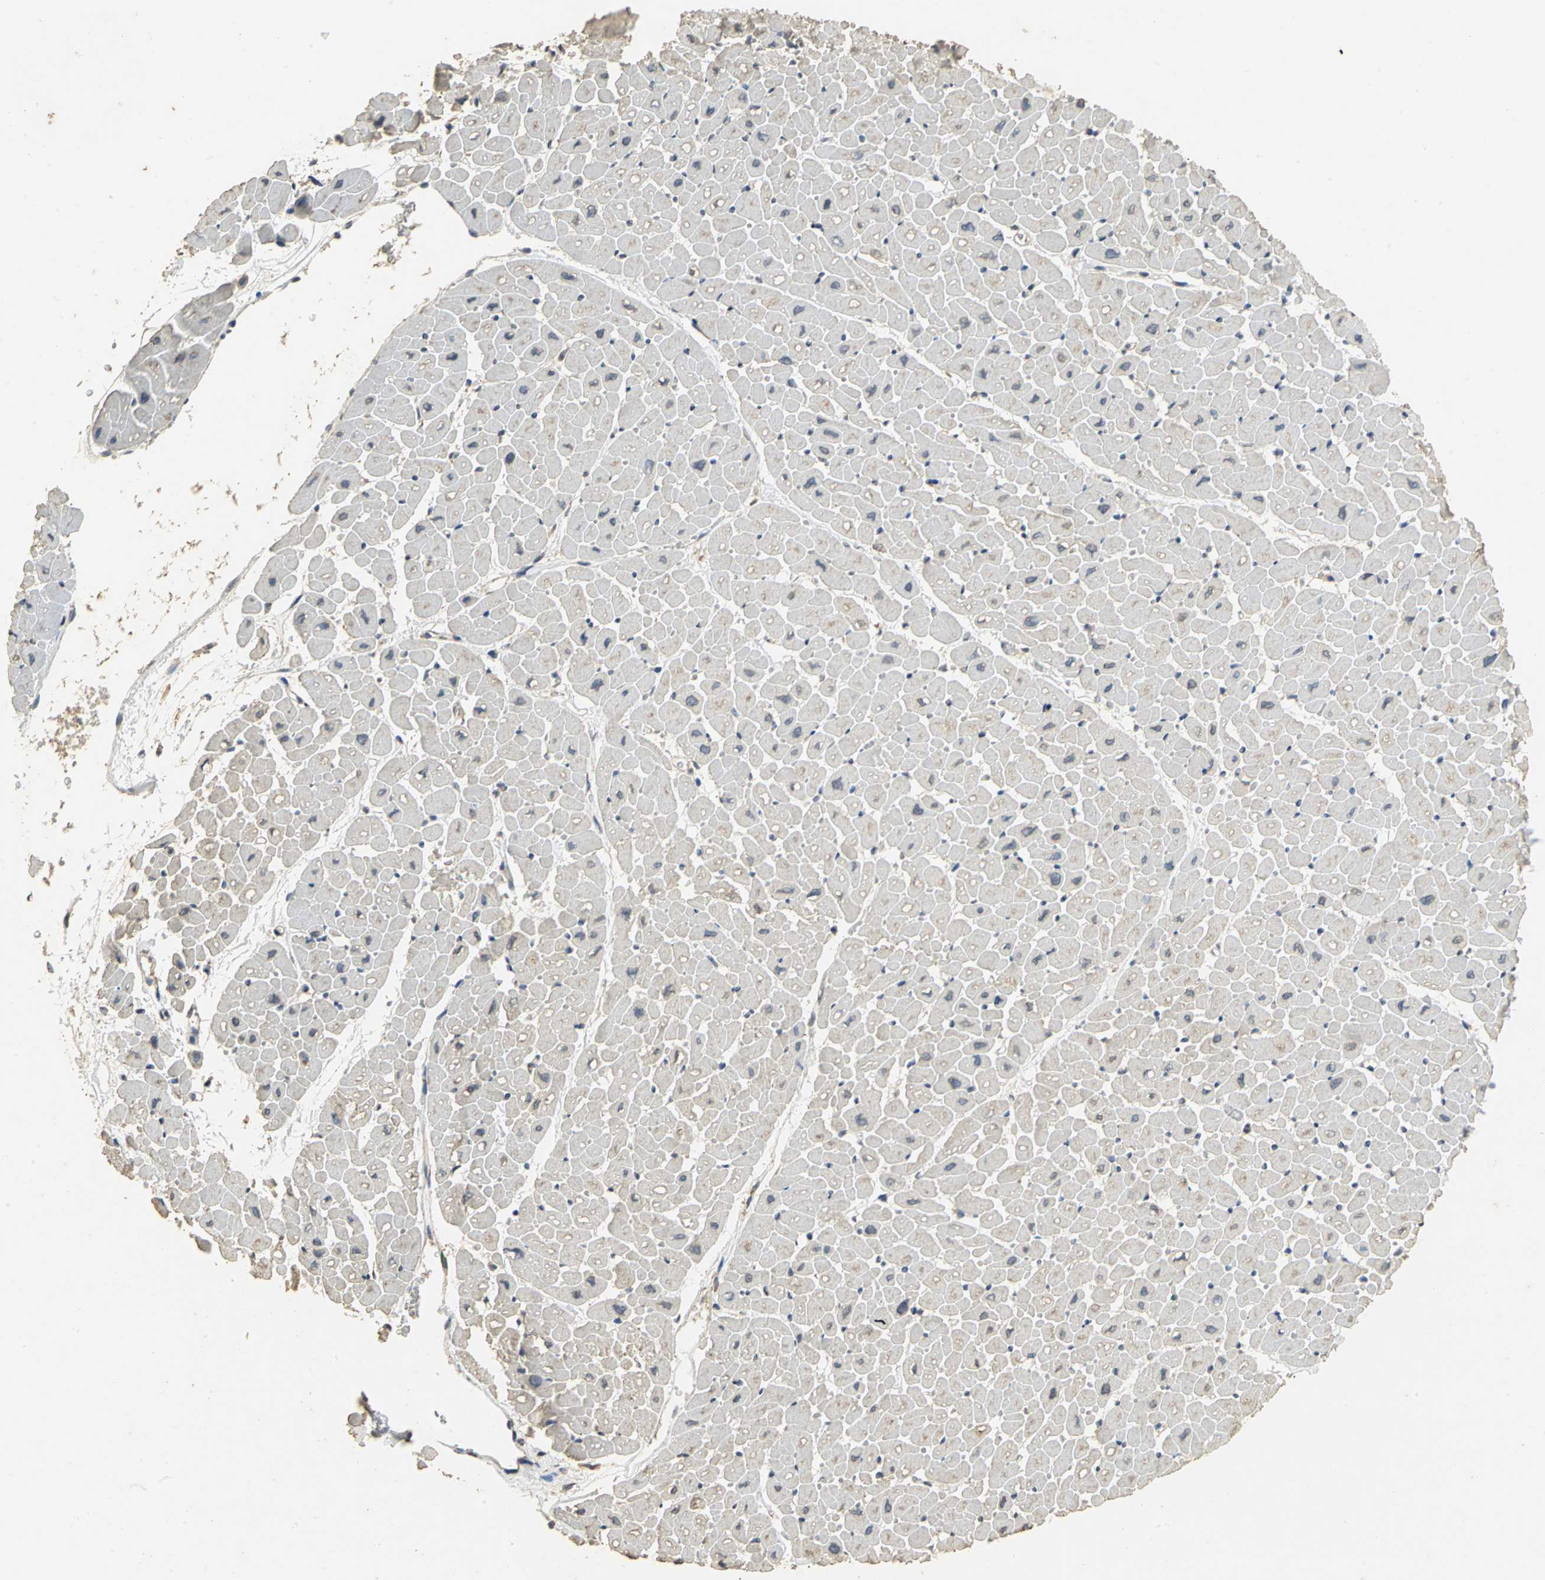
{"staining": {"intensity": "negative", "quantity": "none", "location": "none"}, "tissue": "heart muscle", "cell_type": "Cardiomyocytes", "image_type": "normal", "snomed": [{"axis": "morphology", "description": "Normal tissue, NOS"}, {"axis": "topography", "description": "Heart"}], "caption": "Immunohistochemistry of benign heart muscle shows no staining in cardiomyocytes.", "gene": "ACSL4", "patient": {"sex": "male", "age": 45}}